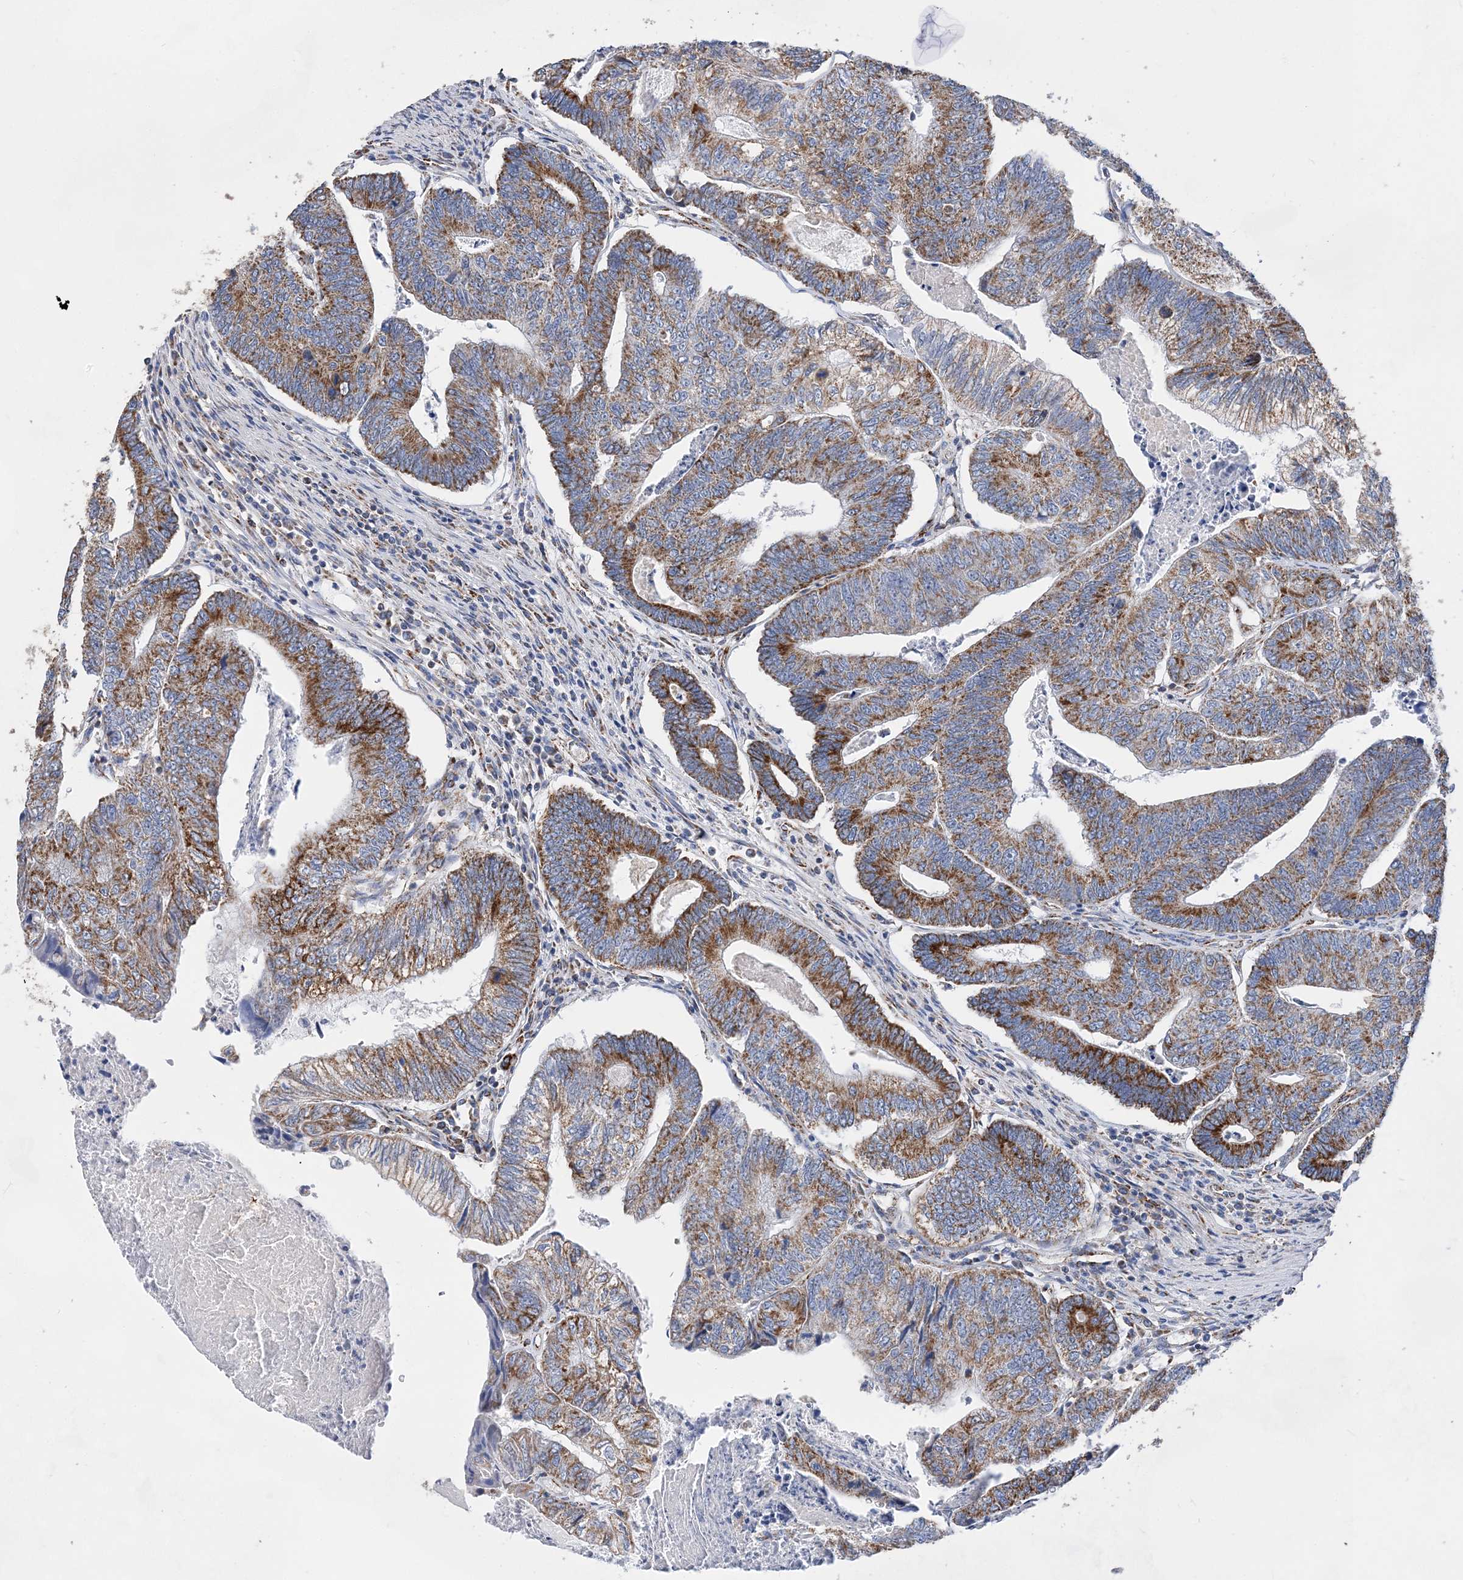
{"staining": {"intensity": "strong", "quantity": ">75%", "location": "cytoplasmic/membranous"}, "tissue": "colorectal cancer", "cell_type": "Tumor cells", "image_type": "cancer", "snomed": [{"axis": "morphology", "description": "Adenocarcinoma, NOS"}, {"axis": "topography", "description": "Colon"}], "caption": "Colorectal cancer (adenocarcinoma) stained with immunohistochemistry exhibits strong cytoplasmic/membranous staining in approximately >75% of tumor cells.", "gene": "ACOT9", "patient": {"sex": "female", "age": 67}}